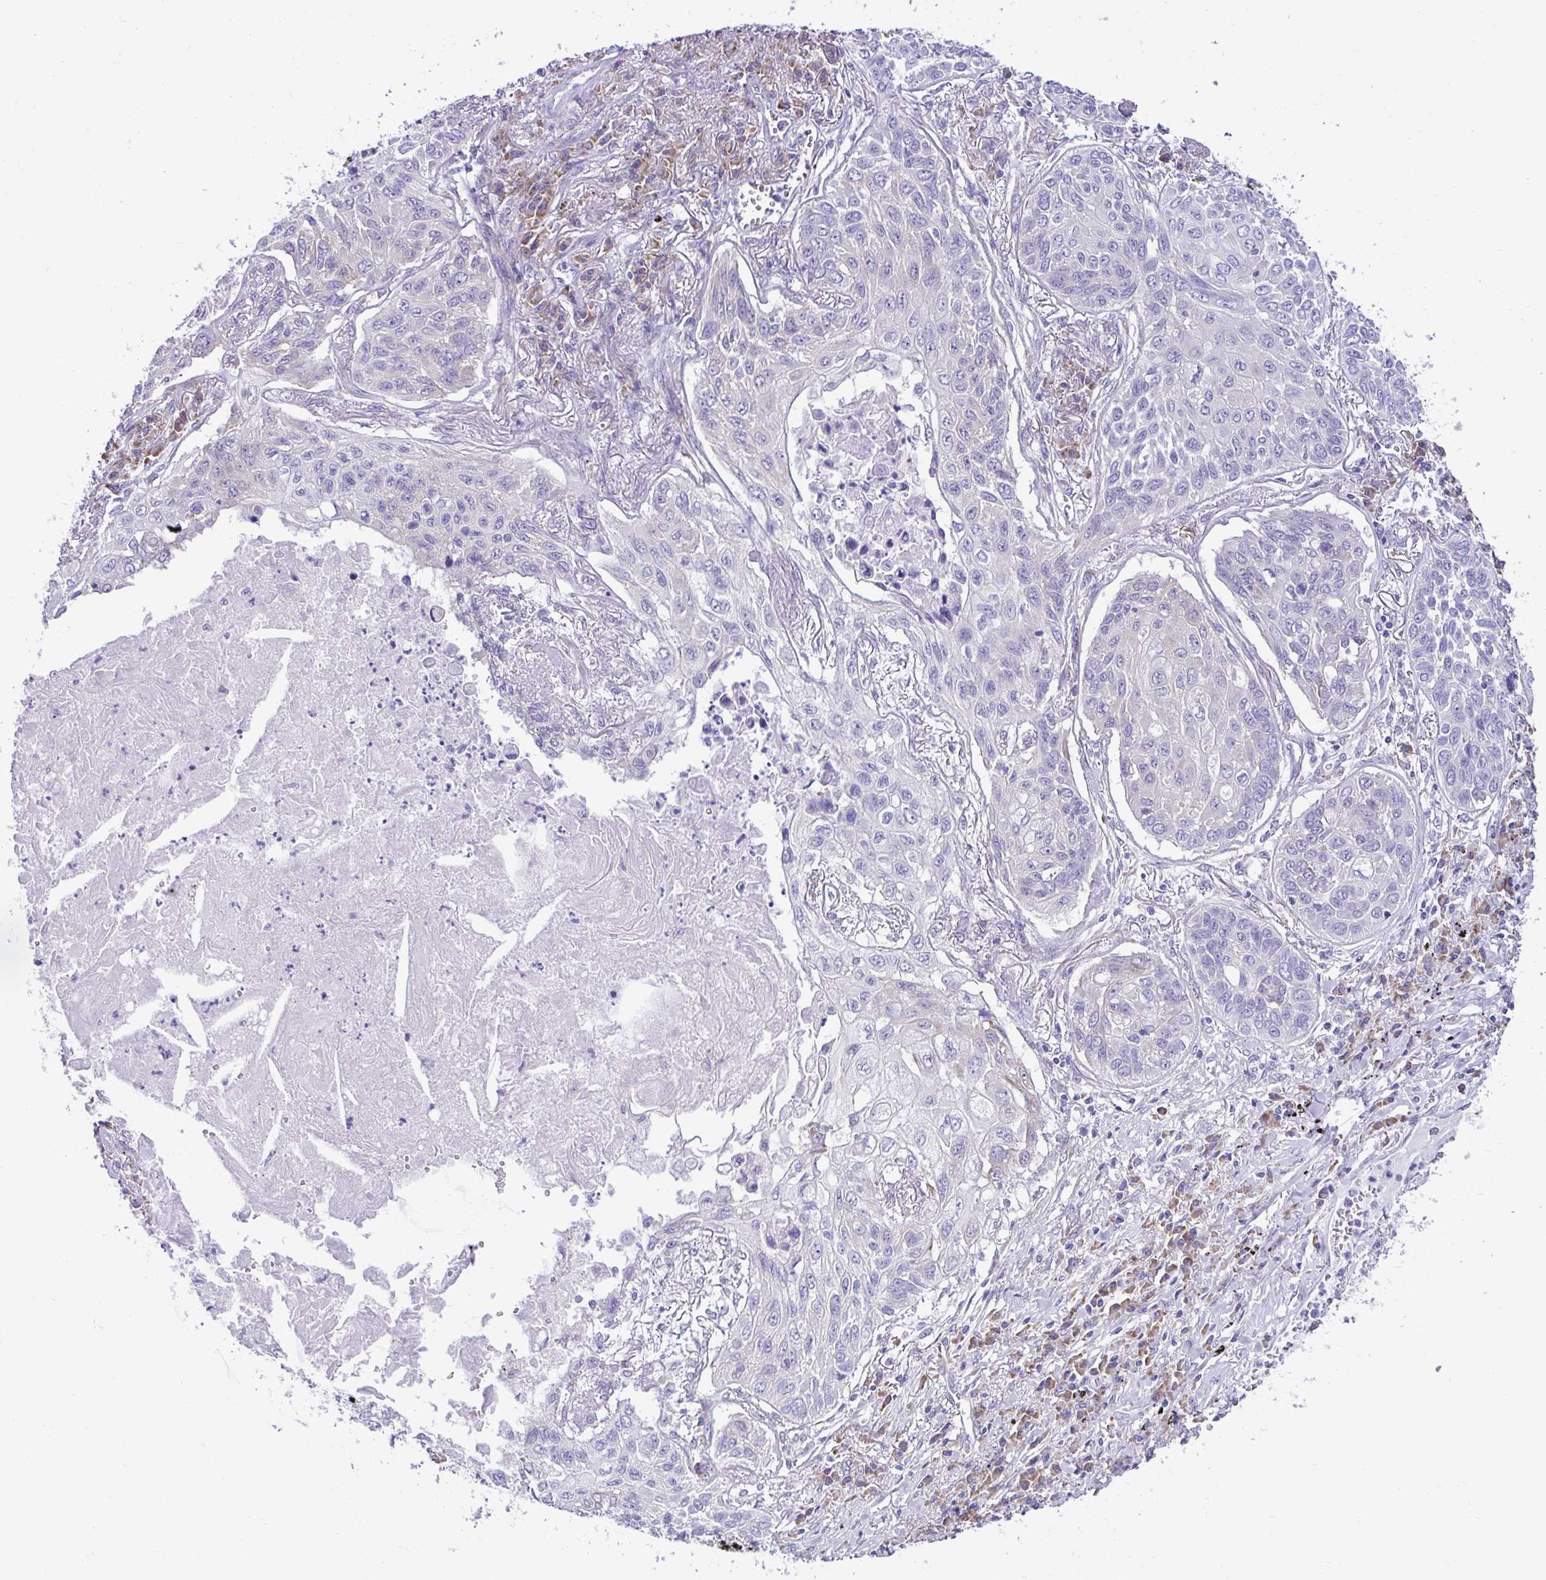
{"staining": {"intensity": "negative", "quantity": "none", "location": "none"}, "tissue": "lung cancer", "cell_type": "Tumor cells", "image_type": "cancer", "snomed": [{"axis": "morphology", "description": "Squamous cell carcinoma, NOS"}, {"axis": "topography", "description": "Lung"}], "caption": "A photomicrograph of lung cancer stained for a protein demonstrates no brown staining in tumor cells.", "gene": "RPL7", "patient": {"sex": "male", "age": 75}}